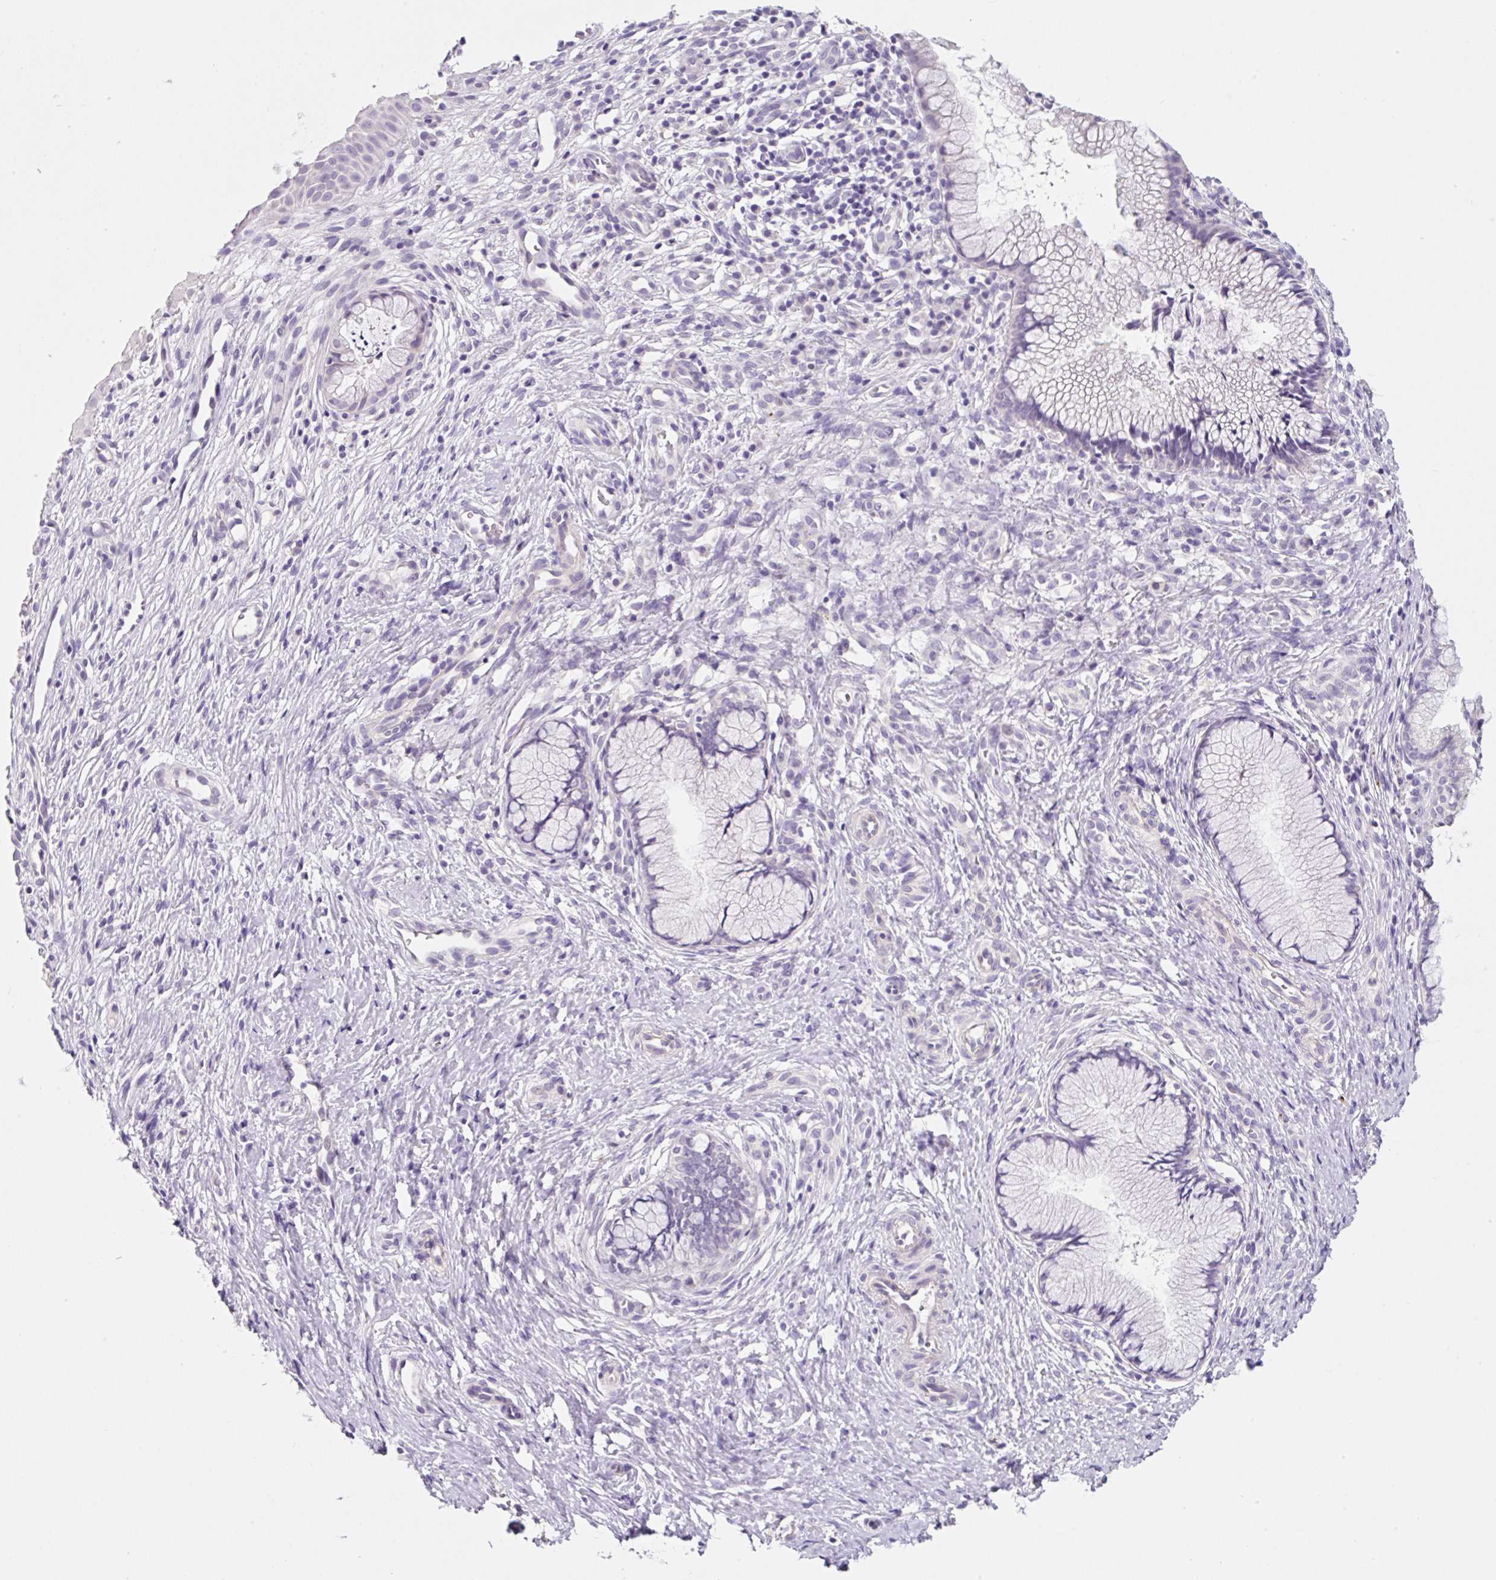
{"staining": {"intensity": "negative", "quantity": "none", "location": "none"}, "tissue": "cervix", "cell_type": "Glandular cells", "image_type": "normal", "snomed": [{"axis": "morphology", "description": "Normal tissue, NOS"}, {"axis": "topography", "description": "Cervix"}], "caption": "DAB (3,3'-diaminobenzidine) immunohistochemical staining of normal cervix demonstrates no significant expression in glandular cells.", "gene": "SYP", "patient": {"sex": "female", "age": 36}}